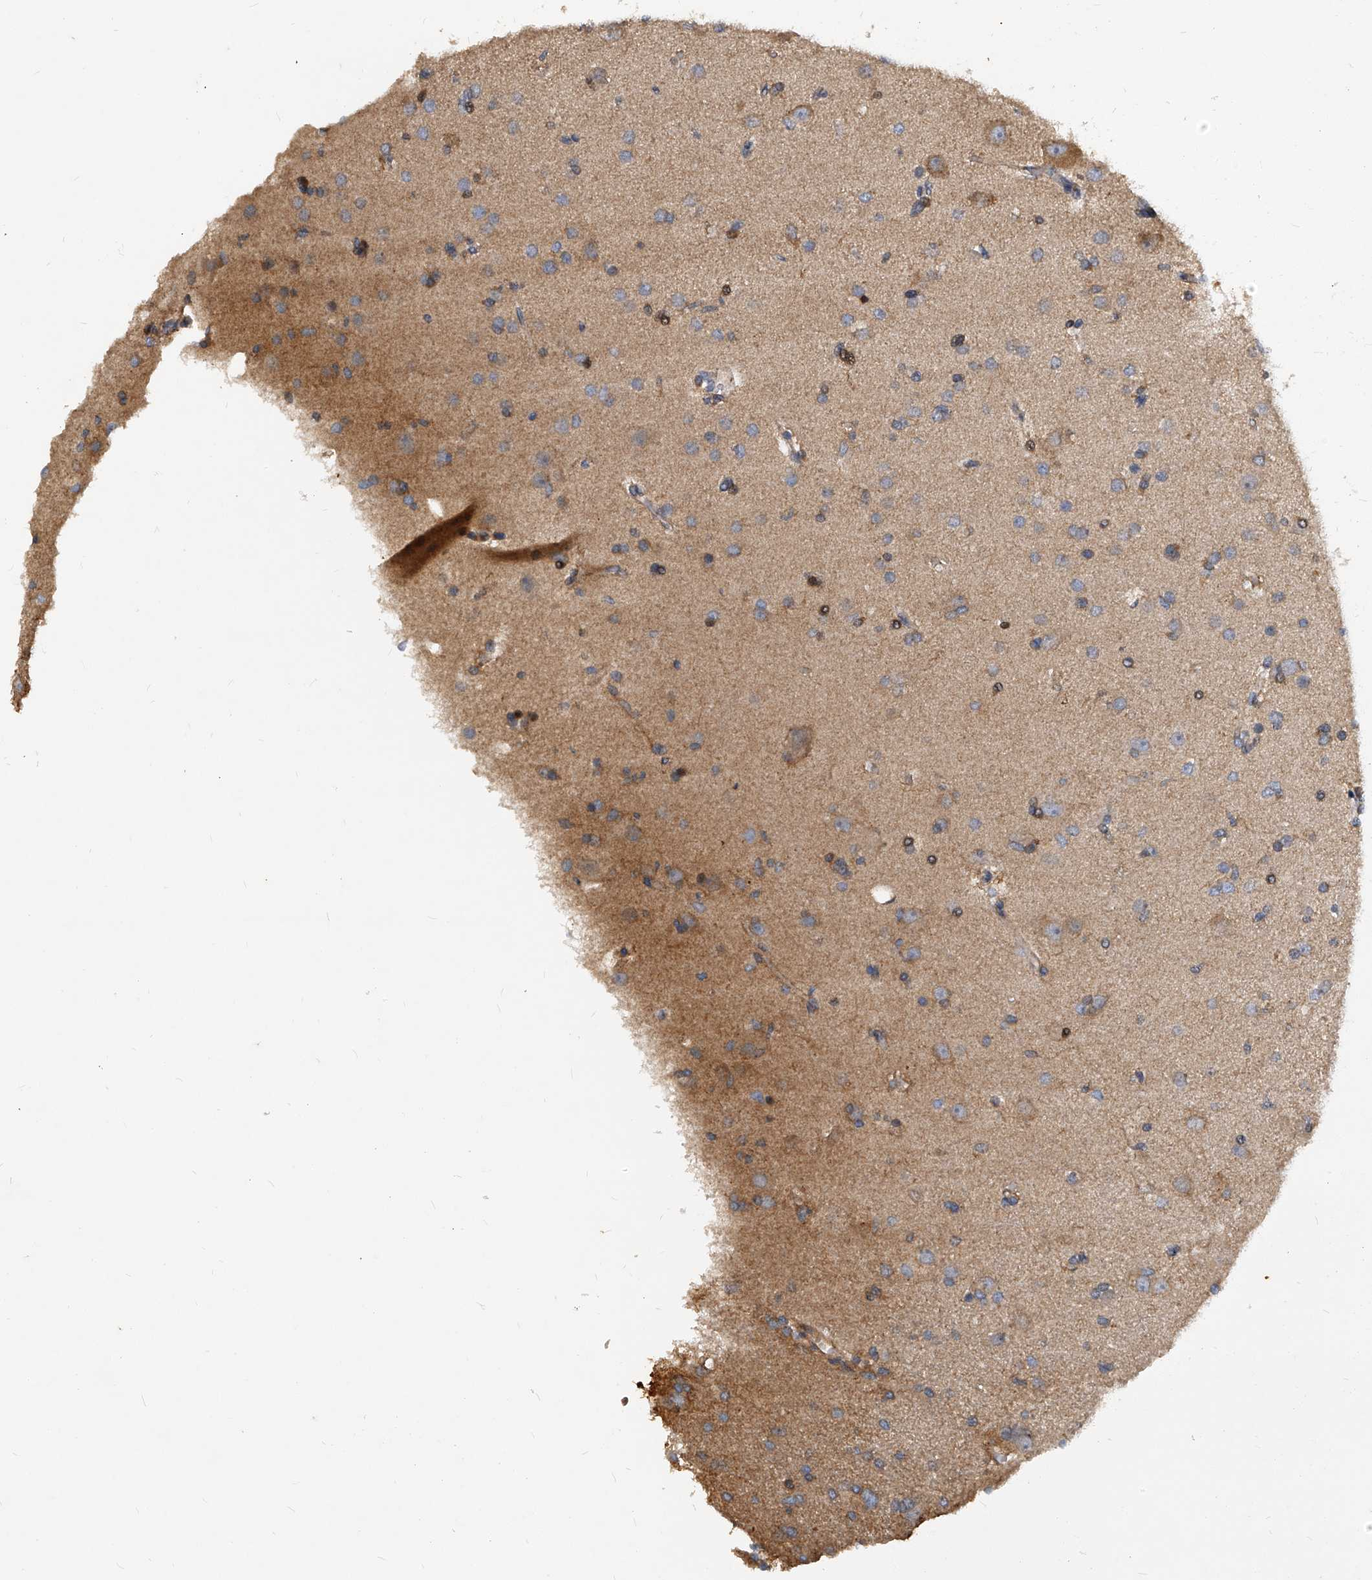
{"staining": {"intensity": "negative", "quantity": "none", "location": "none"}, "tissue": "glioma", "cell_type": "Tumor cells", "image_type": "cancer", "snomed": [{"axis": "morphology", "description": "Glioma, malignant, High grade"}, {"axis": "topography", "description": "Brain"}], "caption": "This is a micrograph of immunohistochemistry staining of glioma, which shows no positivity in tumor cells.", "gene": "ATG5", "patient": {"sex": "female", "age": 59}}